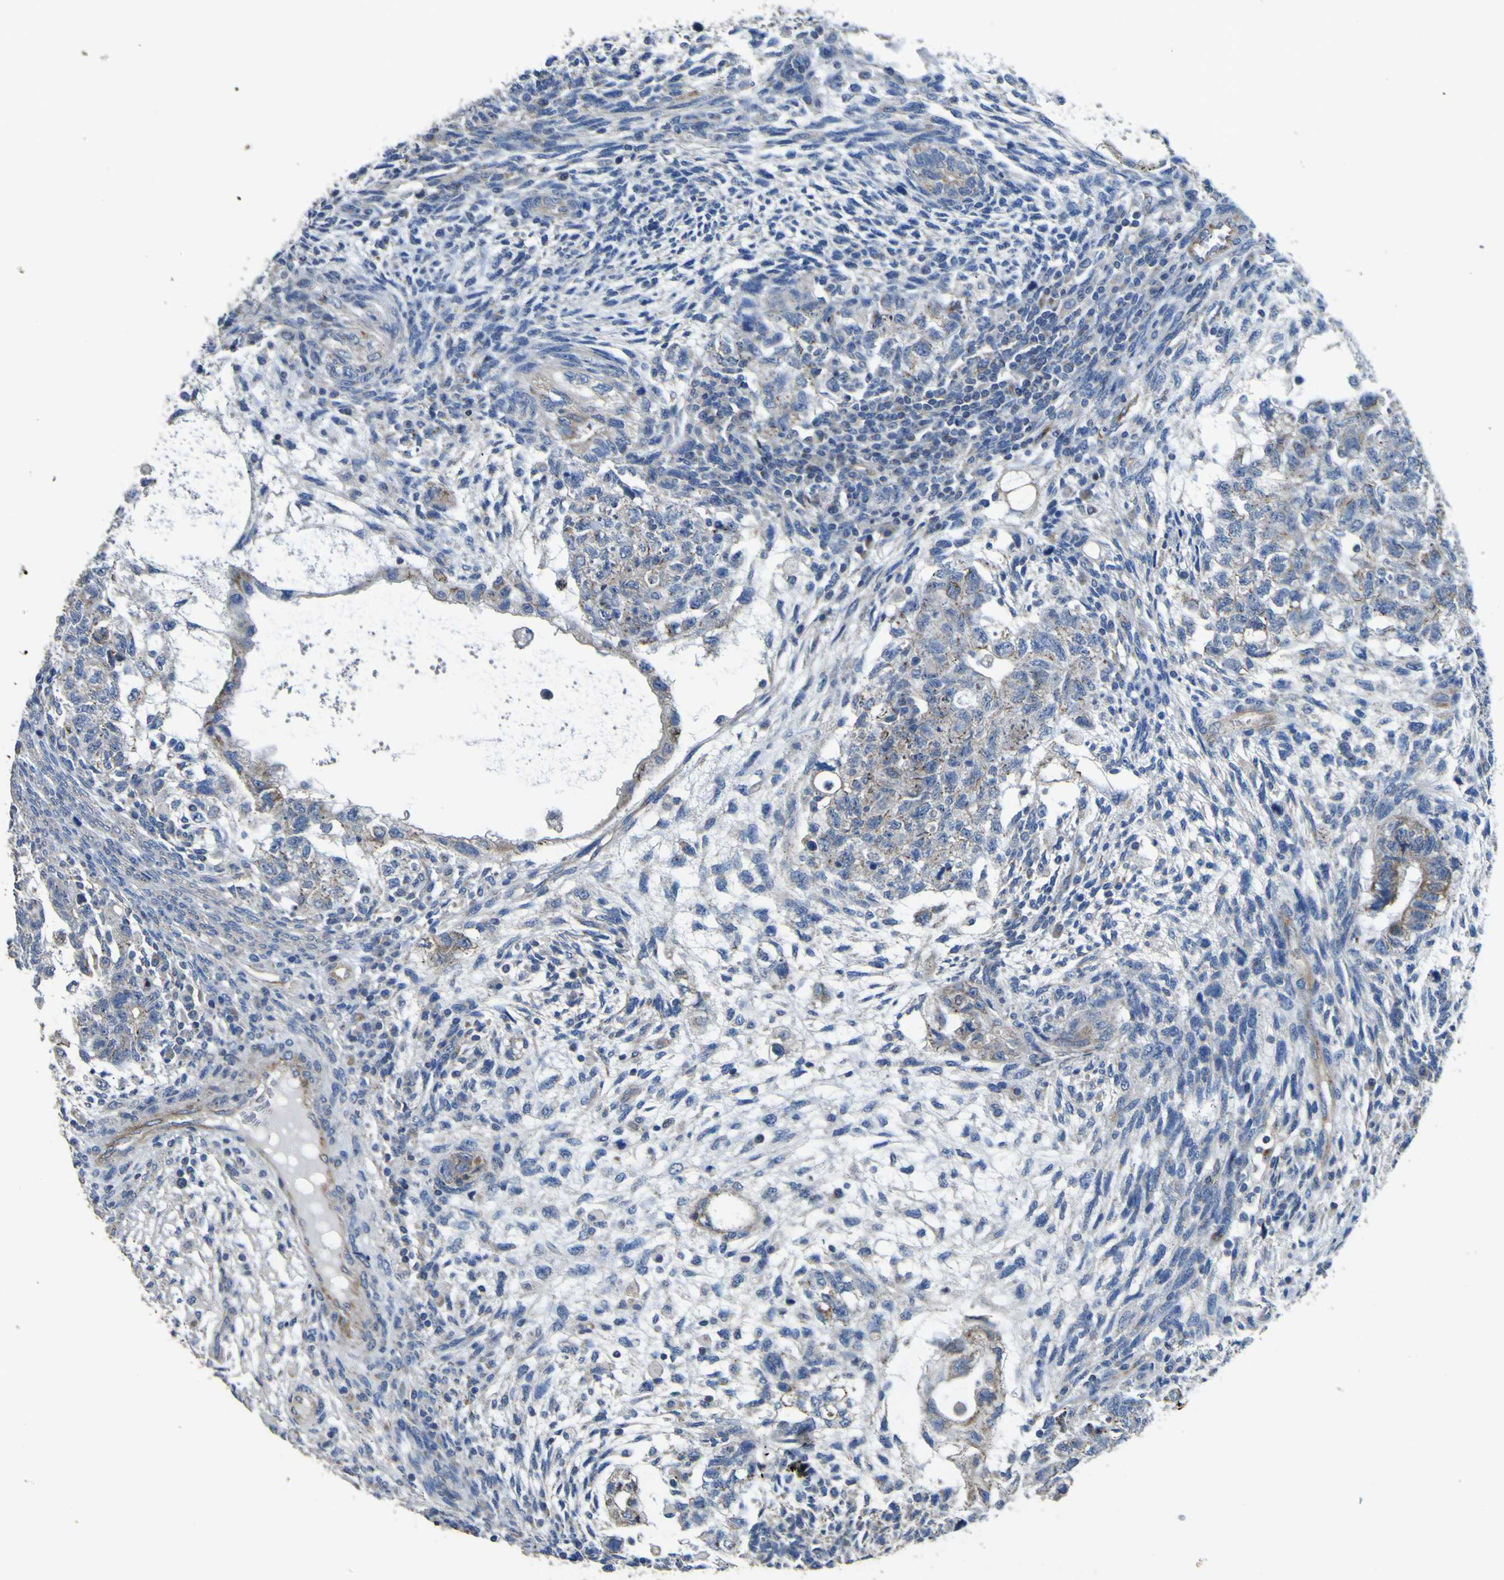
{"staining": {"intensity": "moderate", "quantity": "<25%", "location": "cytoplasmic/membranous"}, "tissue": "testis cancer", "cell_type": "Tumor cells", "image_type": "cancer", "snomed": [{"axis": "morphology", "description": "Normal tissue, NOS"}, {"axis": "morphology", "description": "Carcinoma, Embryonal, NOS"}, {"axis": "topography", "description": "Testis"}], "caption": "This histopathology image shows testis cancer stained with IHC to label a protein in brown. The cytoplasmic/membranous of tumor cells show moderate positivity for the protein. Nuclei are counter-stained blue.", "gene": "ALDH18A1", "patient": {"sex": "male", "age": 36}}